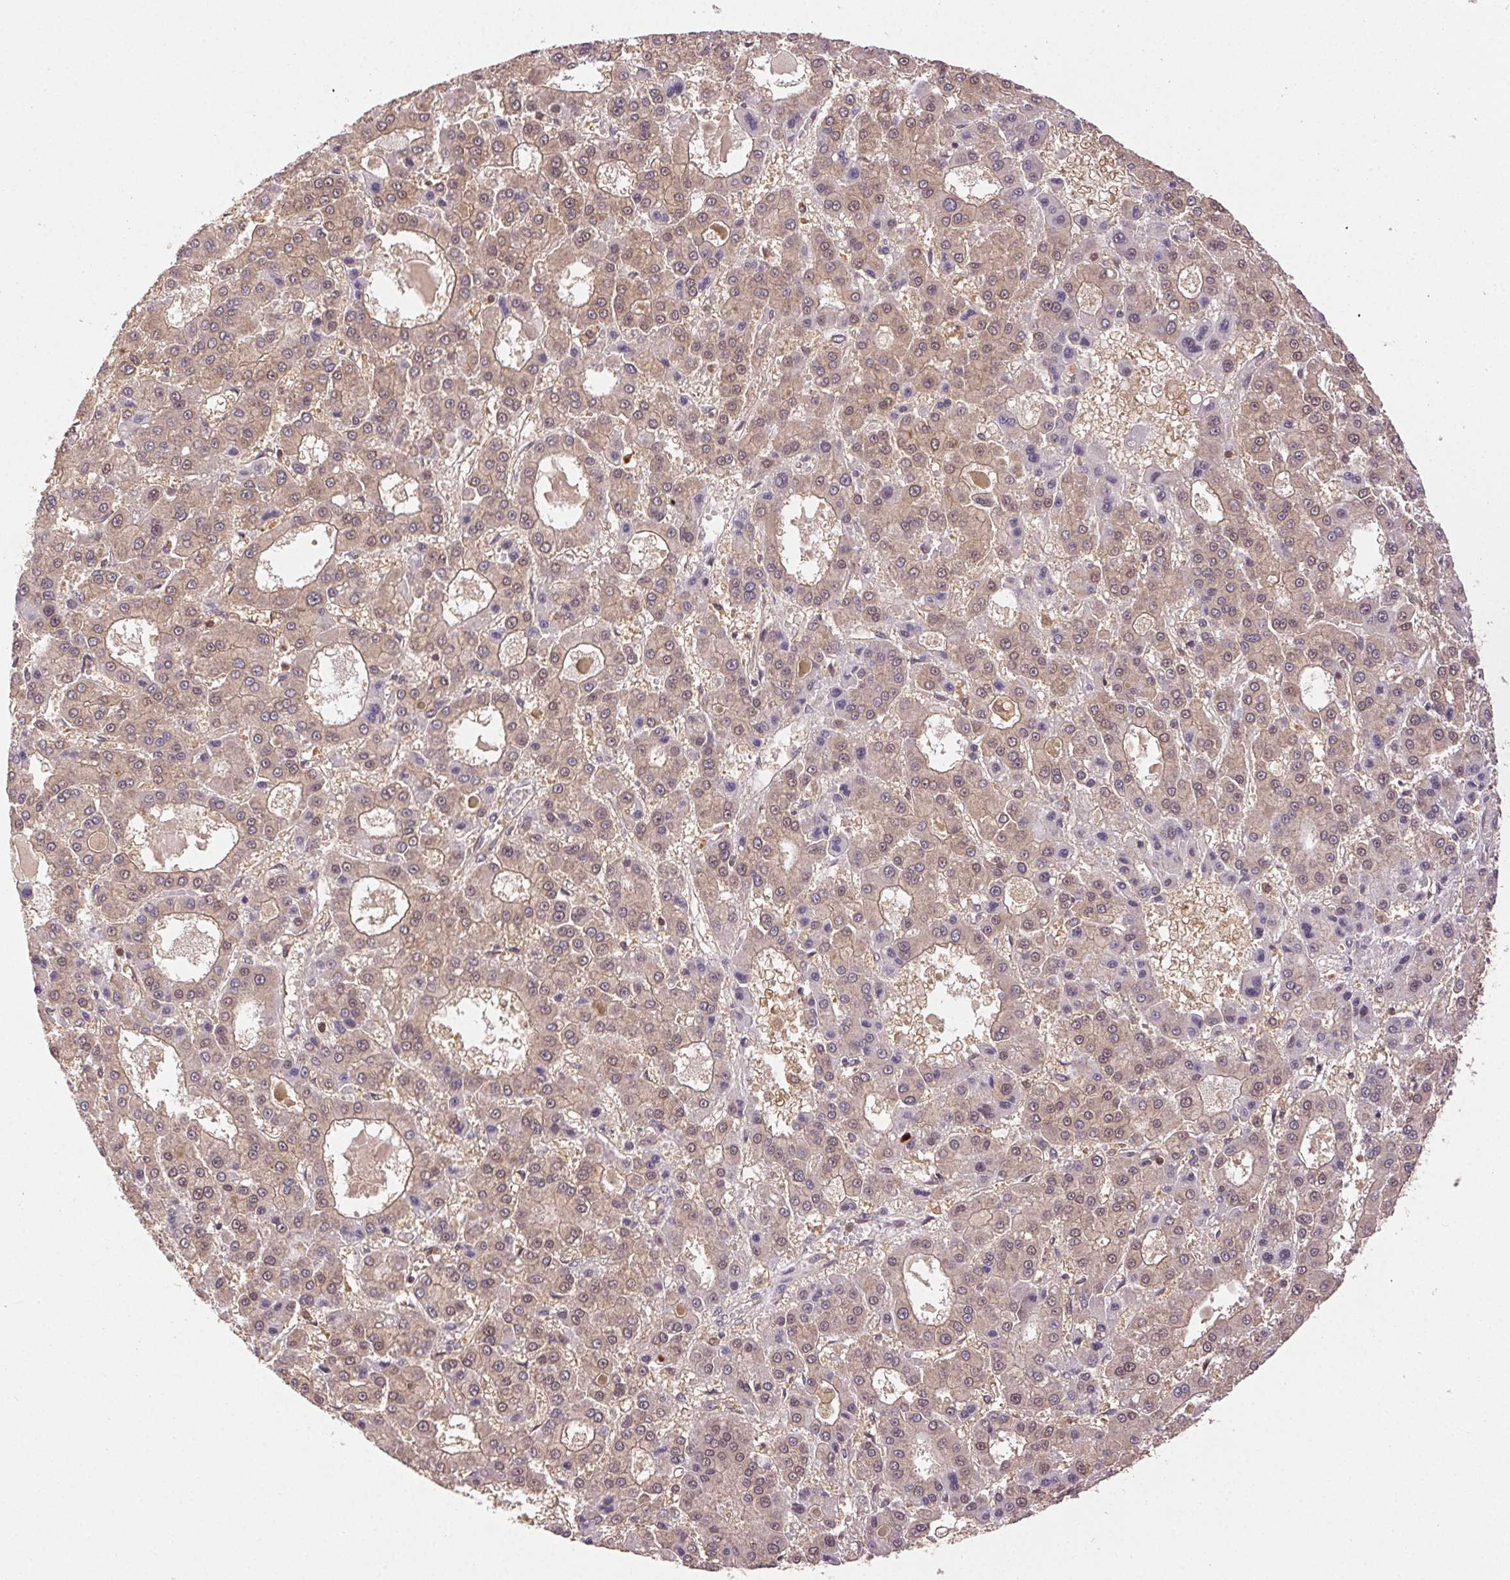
{"staining": {"intensity": "weak", "quantity": ">75%", "location": "cytoplasmic/membranous"}, "tissue": "liver cancer", "cell_type": "Tumor cells", "image_type": "cancer", "snomed": [{"axis": "morphology", "description": "Carcinoma, Hepatocellular, NOS"}, {"axis": "topography", "description": "Liver"}], "caption": "Human liver cancer stained for a protein (brown) exhibits weak cytoplasmic/membranous positive staining in about >75% of tumor cells.", "gene": "GDI2", "patient": {"sex": "male", "age": 70}}